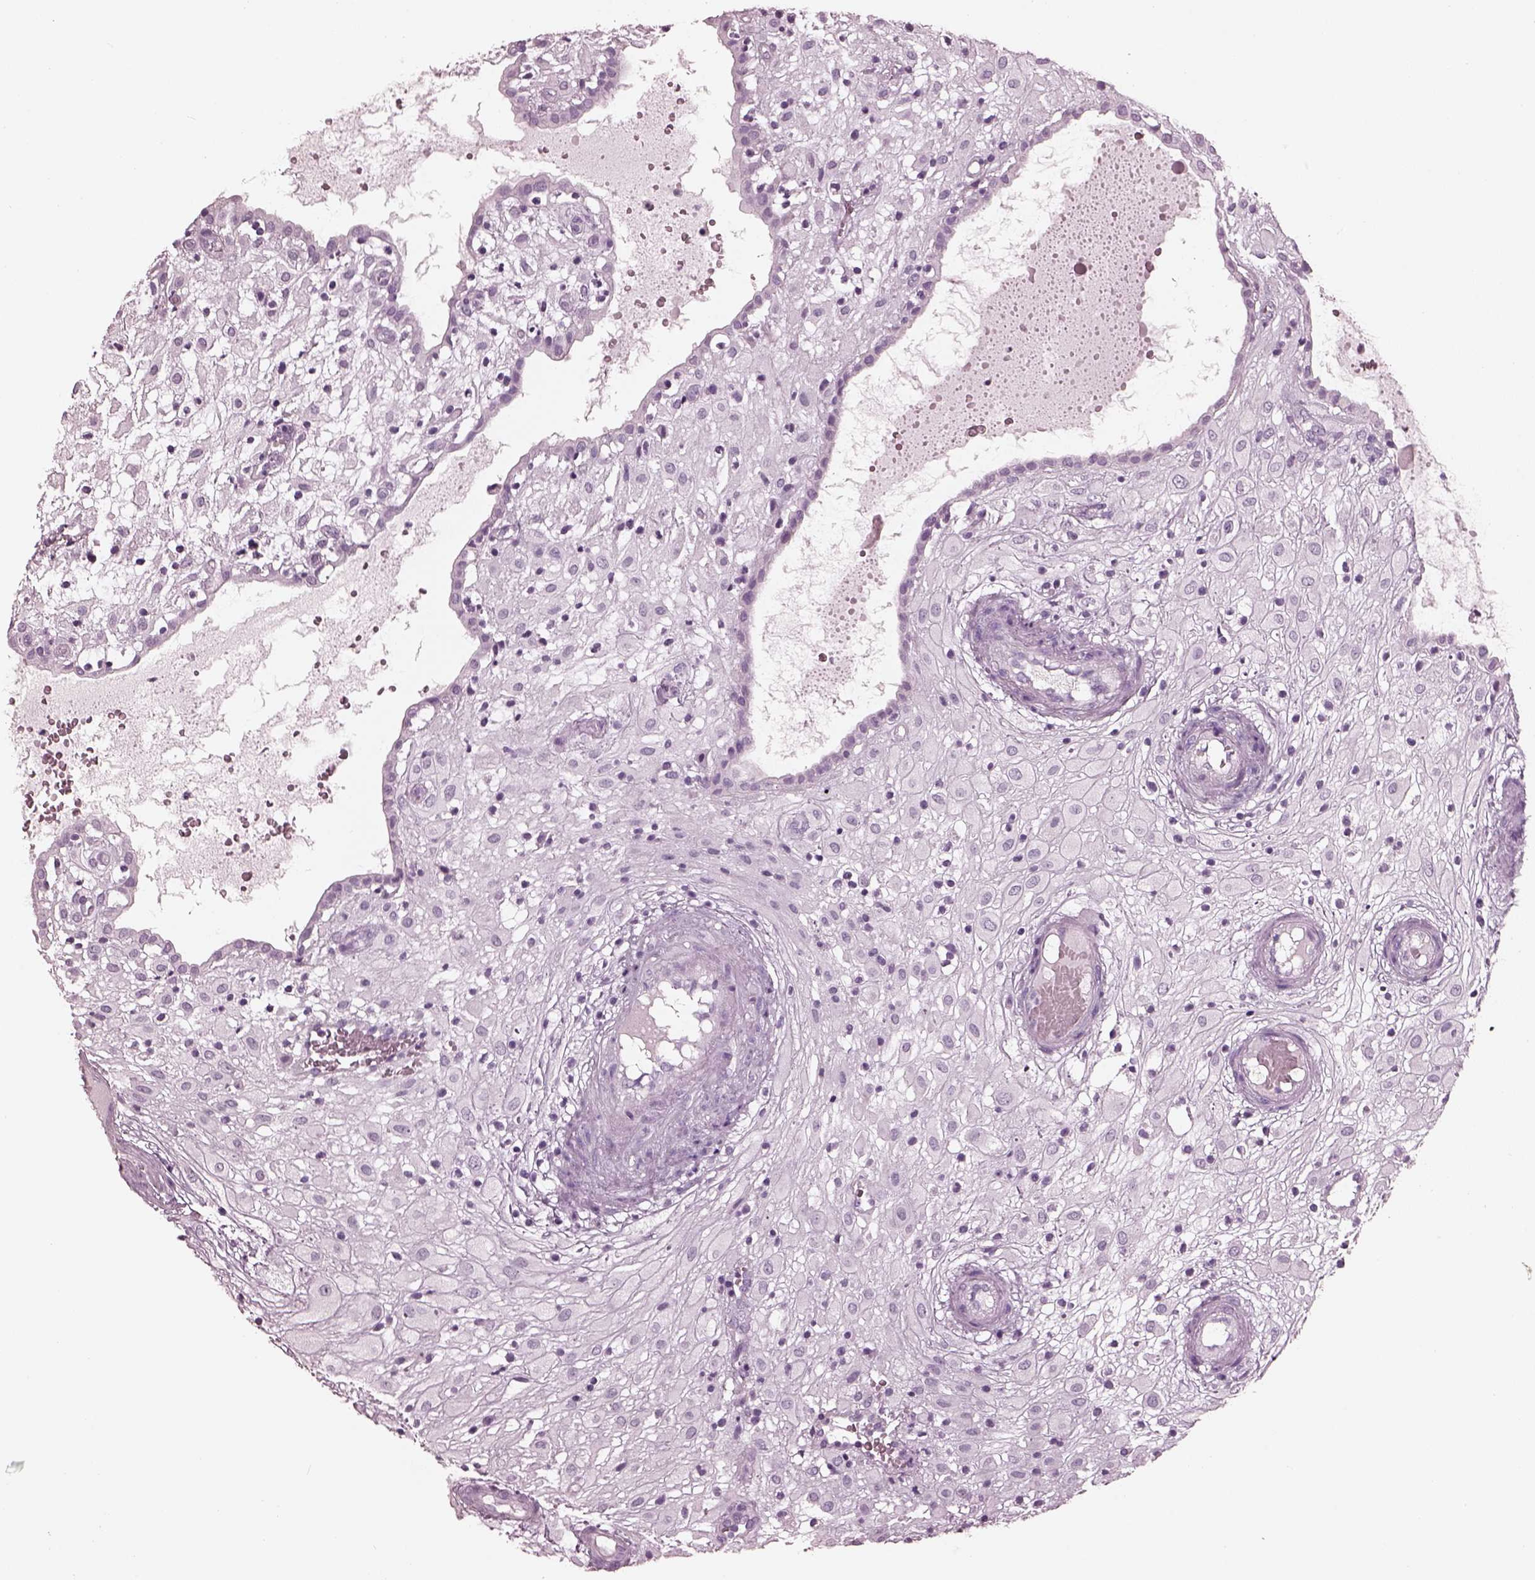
{"staining": {"intensity": "negative", "quantity": "none", "location": "none"}, "tissue": "placenta", "cell_type": "Decidual cells", "image_type": "normal", "snomed": [{"axis": "morphology", "description": "Normal tissue, NOS"}, {"axis": "topography", "description": "Placenta"}], "caption": "Immunohistochemistry (IHC) histopathology image of benign human placenta stained for a protein (brown), which exhibits no expression in decidual cells. (DAB (3,3'-diaminobenzidine) immunohistochemistry (IHC), high magnification).", "gene": "FABP9", "patient": {"sex": "female", "age": 24}}